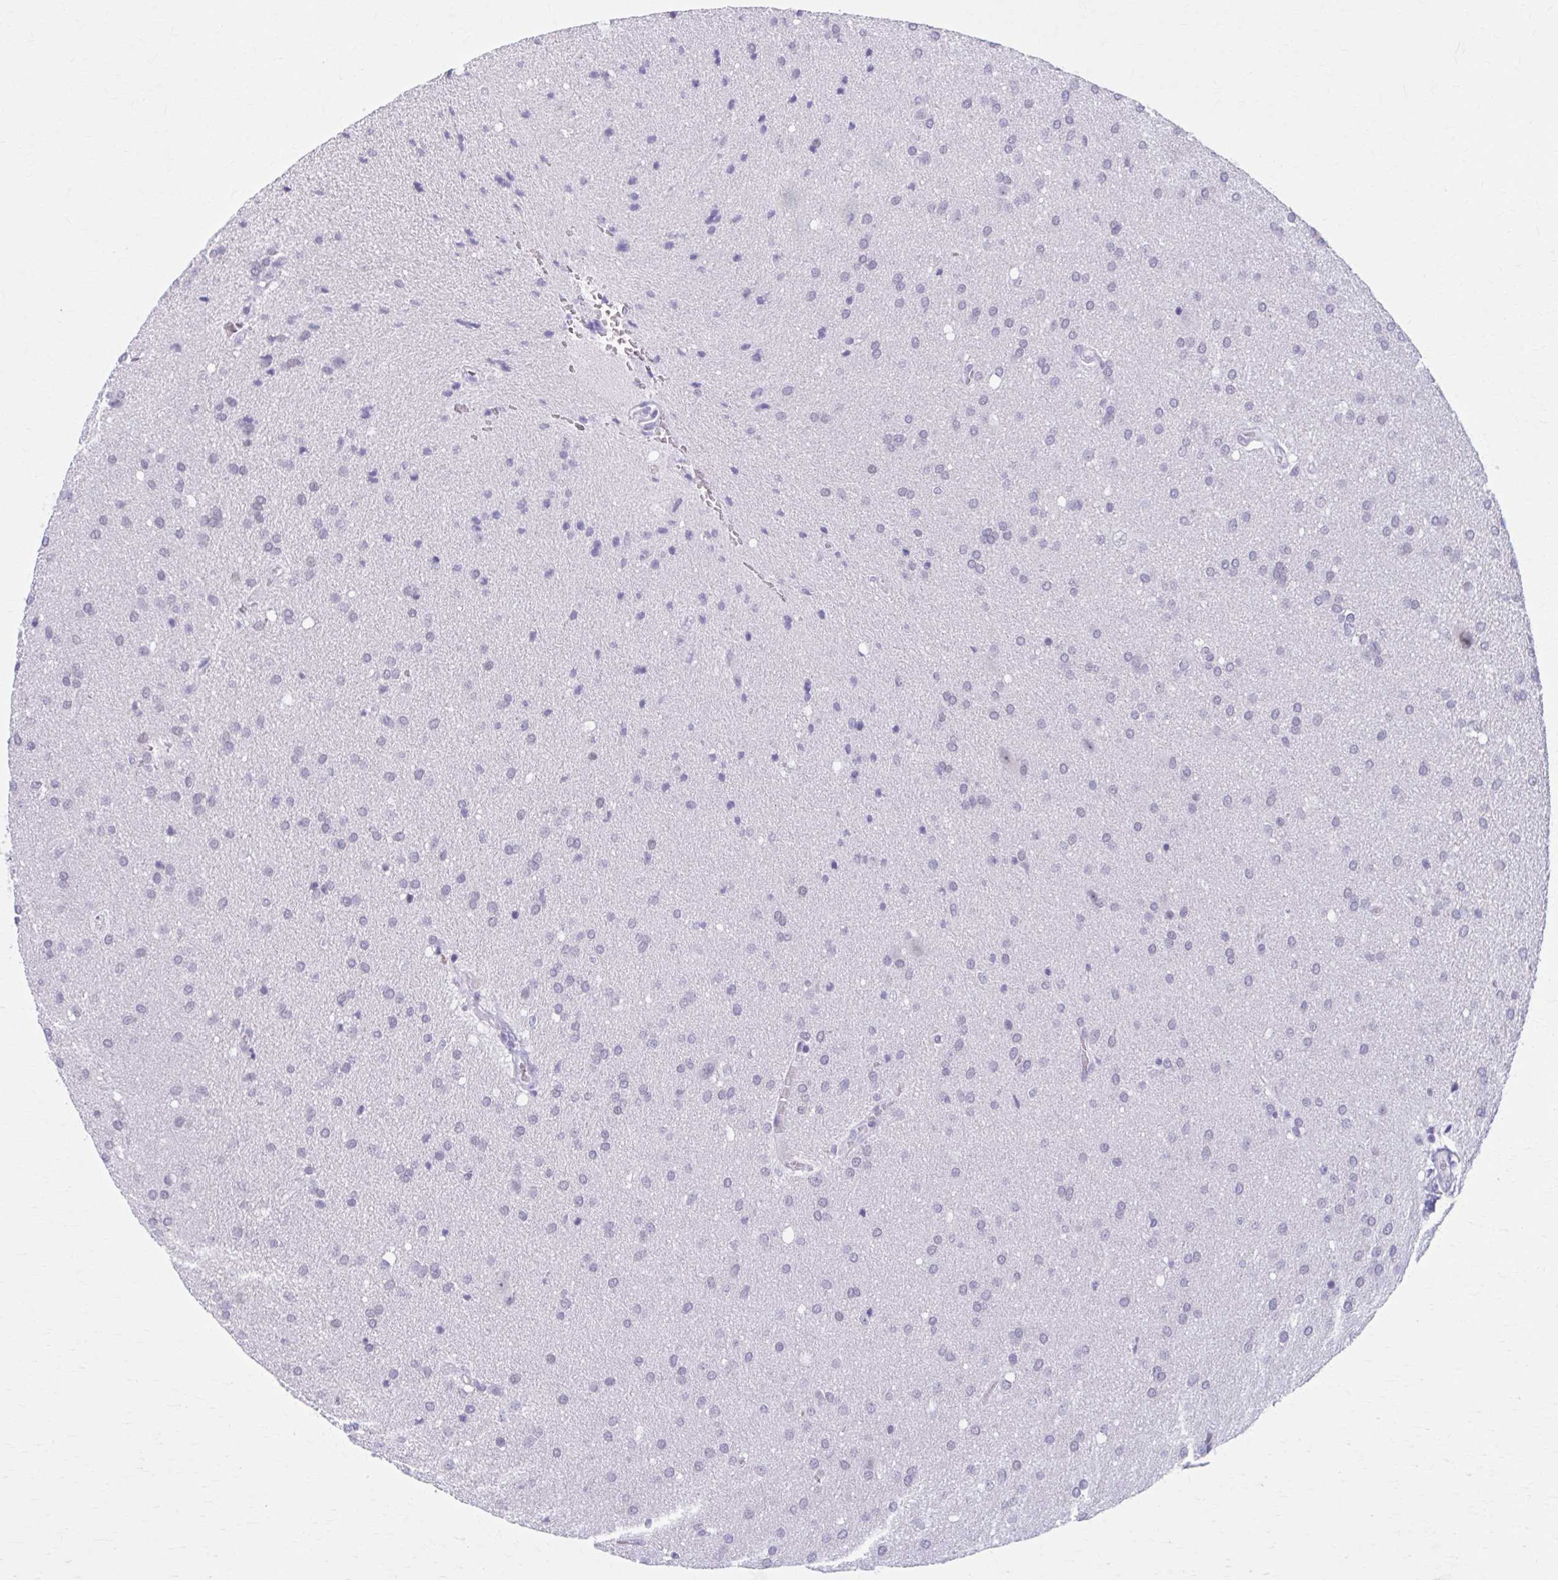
{"staining": {"intensity": "negative", "quantity": "none", "location": "none"}, "tissue": "glioma", "cell_type": "Tumor cells", "image_type": "cancer", "snomed": [{"axis": "morphology", "description": "Glioma, malignant, Low grade"}, {"axis": "topography", "description": "Brain"}], "caption": "Tumor cells show no significant protein positivity in glioma. (IHC, brightfield microscopy, high magnification).", "gene": "CCDC105", "patient": {"sex": "female", "age": 54}}